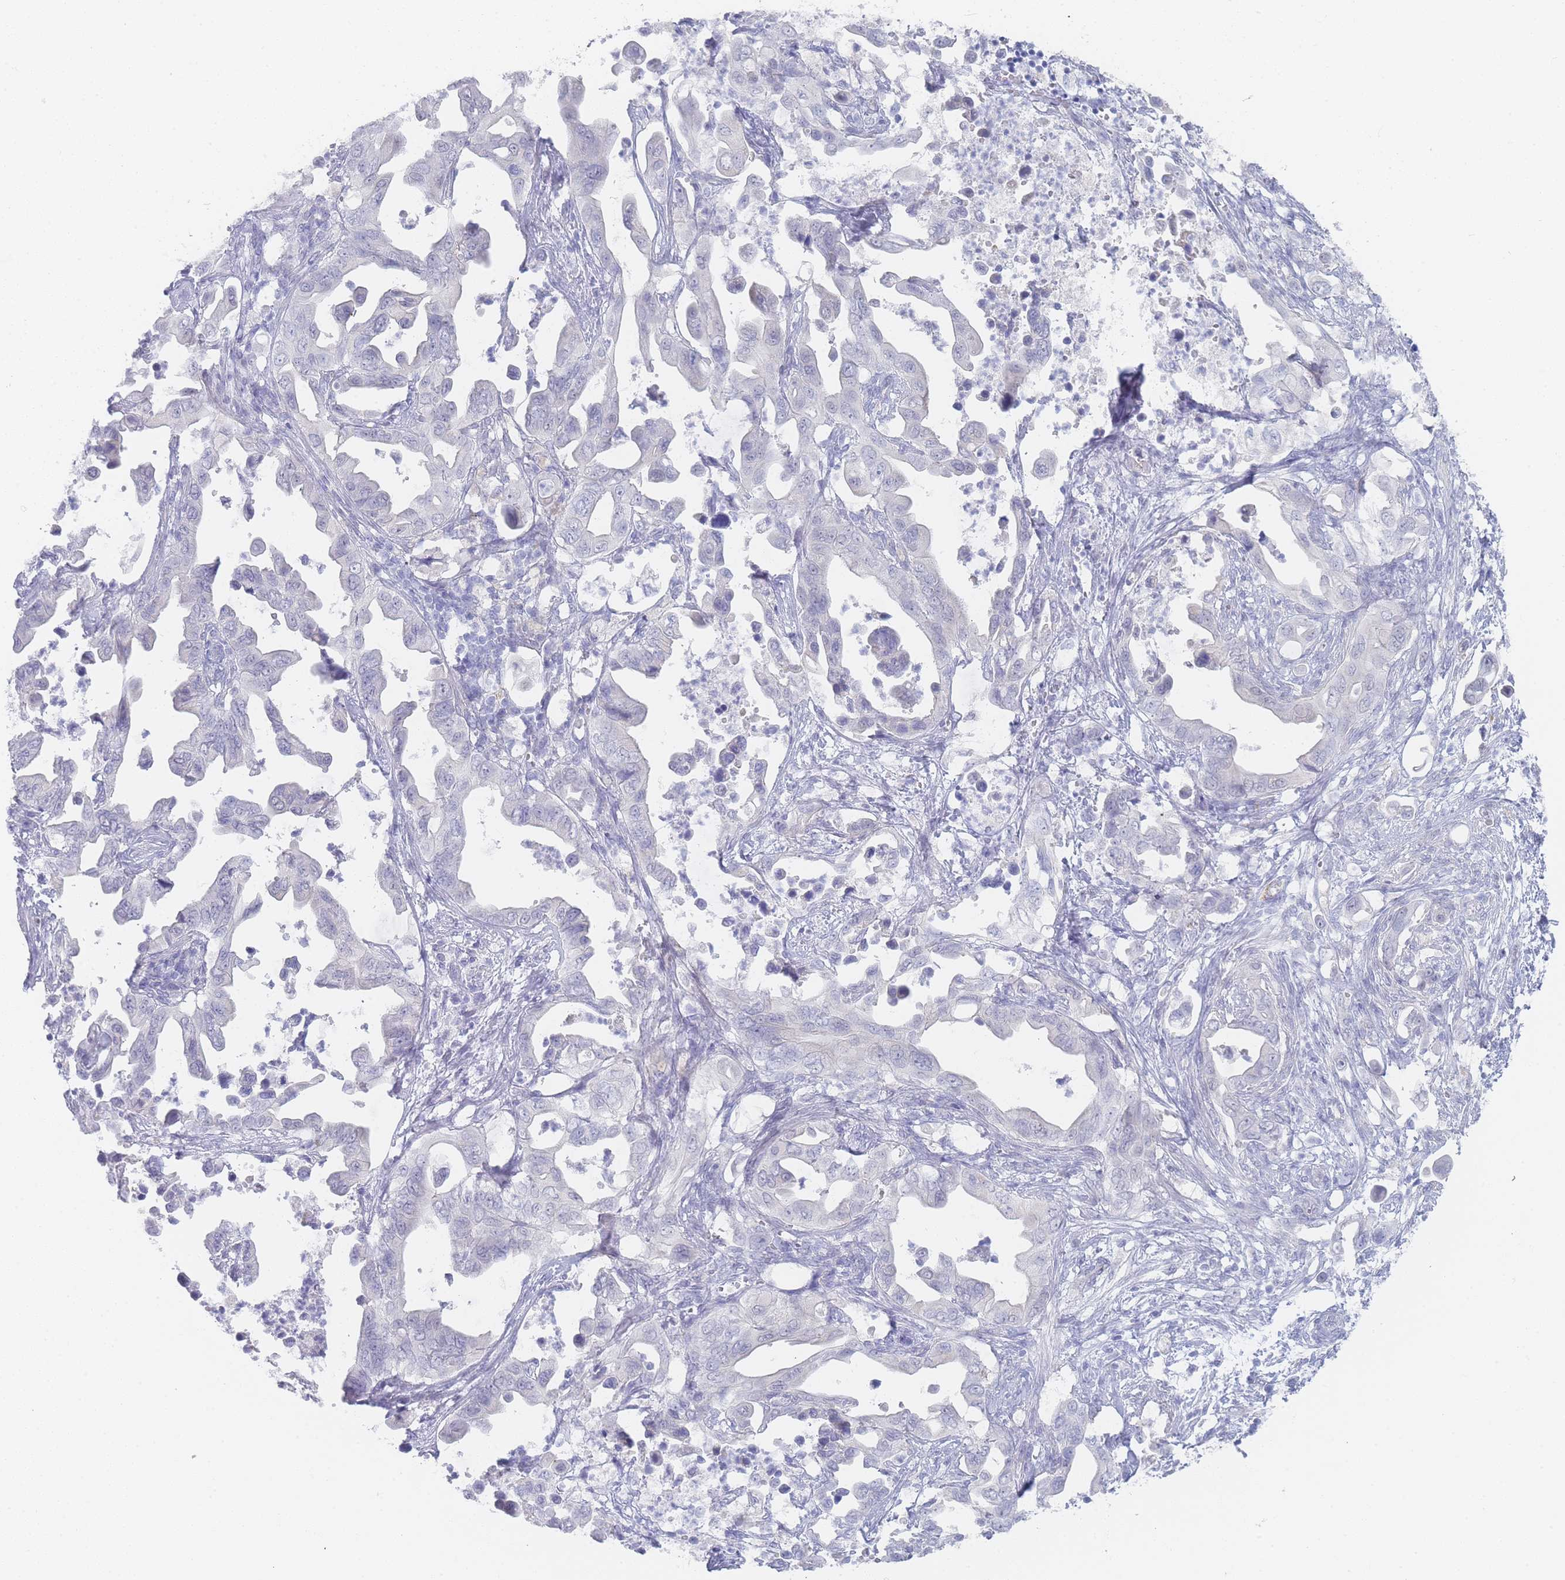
{"staining": {"intensity": "negative", "quantity": "none", "location": "none"}, "tissue": "pancreatic cancer", "cell_type": "Tumor cells", "image_type": "cancer", "snomed": [{"axis": "morphology", "description": "Adenocarcinoma, NOS"}, {"axis": "topography", "description": "Pancreas"}], "caption": "An IHC histopathology image of pancreatic adenocarcinoma is shown. There is no staining in tumor cells of pancreatic adenocarcinoma.", "gene": "IMPG1", "patient": {"sex": "male", "age": 61}}